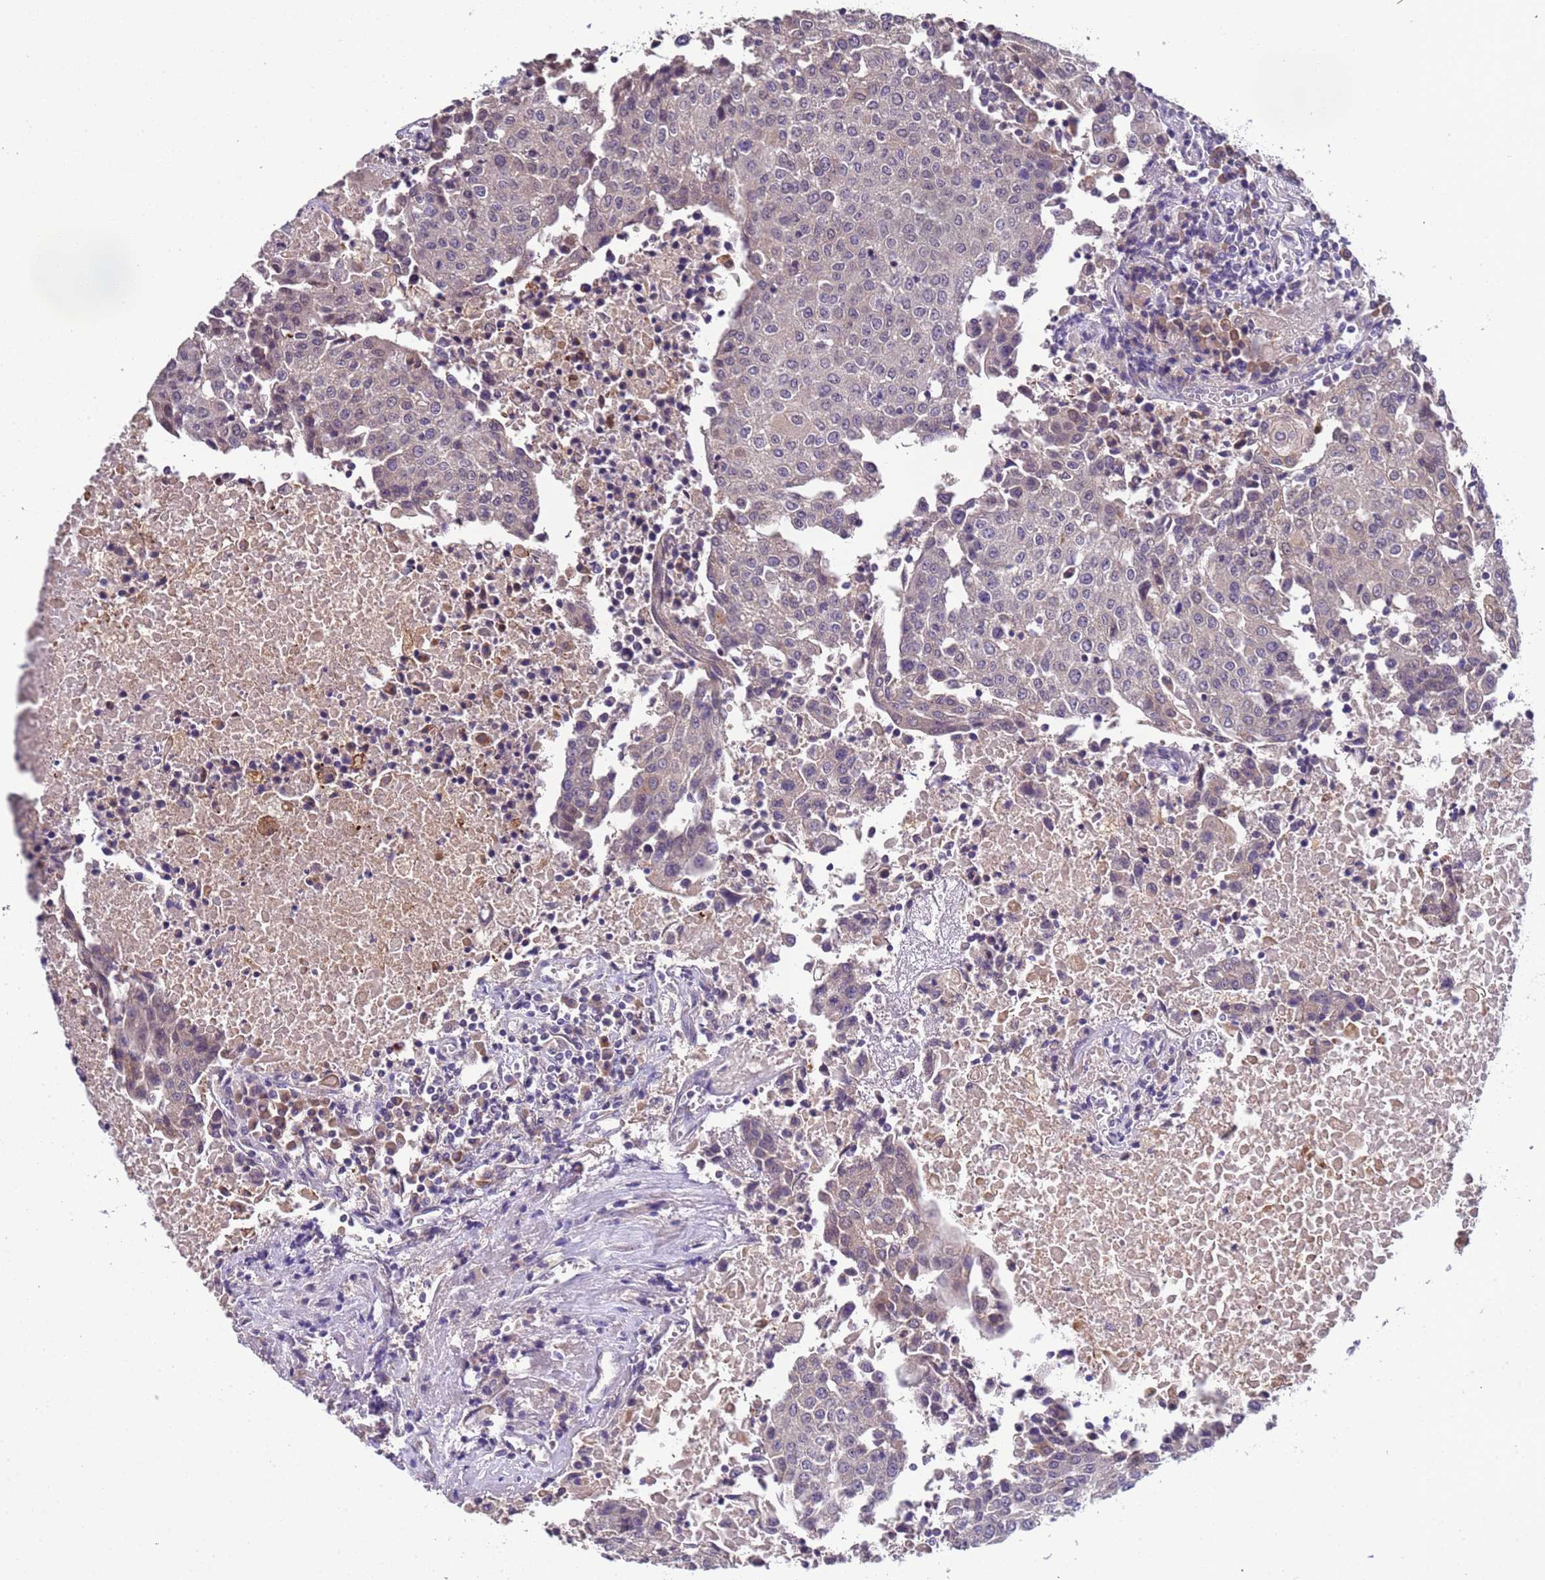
{"staining": {"intensity": "negative", "quantity": "none", "location": "none"}, "tissue": "urothelial cancer", "cell_type": "Tumor cells", "image_type": "cancer", "snomed": [{"axis": "morphology", "description": "Urothelial carcinoma, High grade"}, {"axis": "topography", "description": "Urinary bladder"}], "caption": "Protein analysis of urothelial cancer reveals no significant positivity in tumor cells.", "gene": "ELMOD2", "patient": {"sex": "female", "age": 85}}